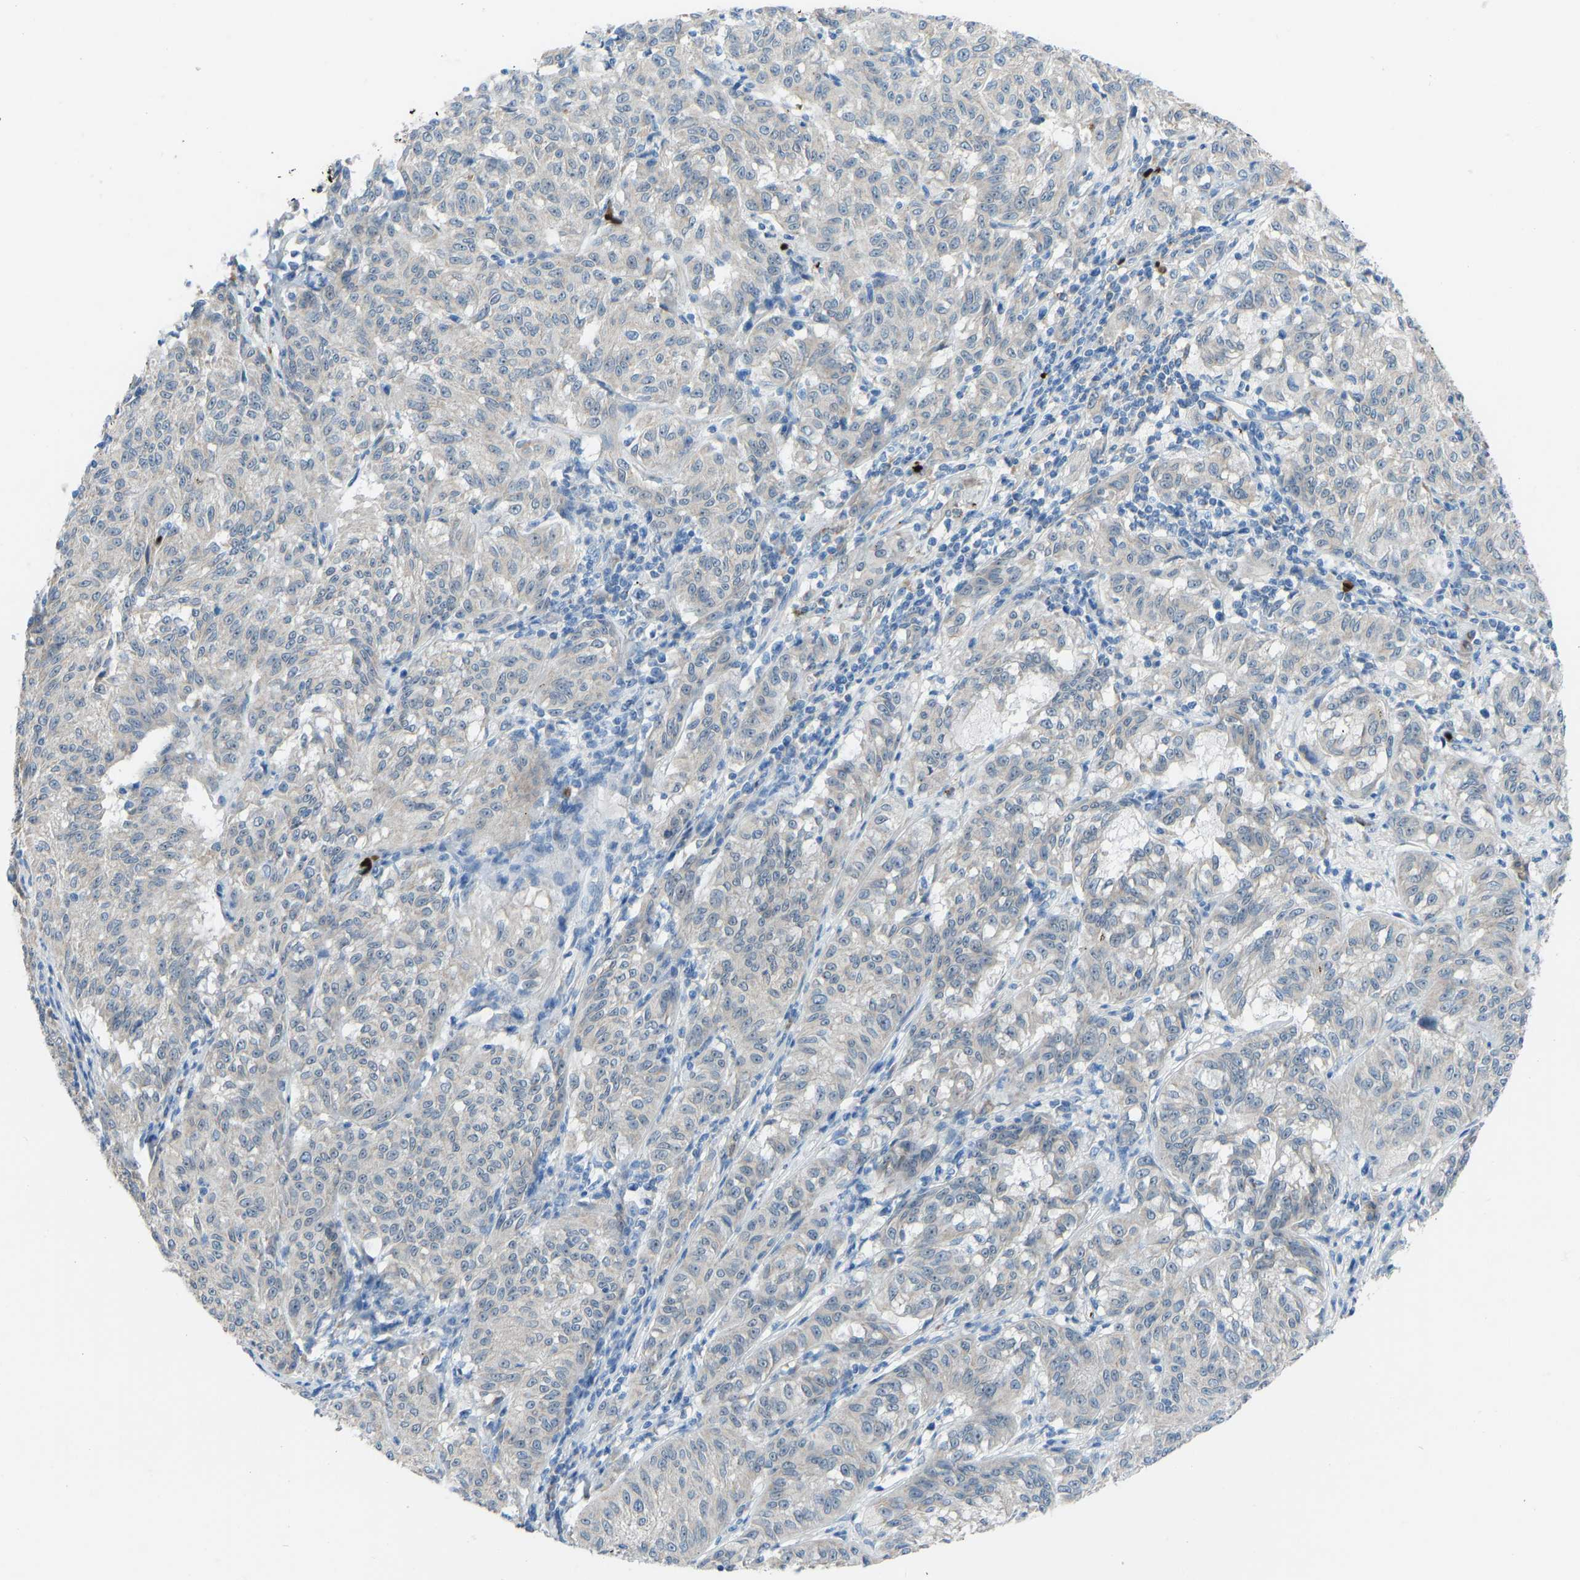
{"staining": {"intensity": "negative", "quantity": "none", "location": "none"}, "tissue": "melanoma", "cell_type": "Tumor cells", "image_type": "cancer", "snomed": [{"axis": "morphology", "description": "Malignant melanoma, NOS"}, {"axis": "topography", "description": "Skin"}], "caption": "A high-resolution image shows immunohistochemistry staining of malignant melanoma, which shows no significant positivity in tumor cells. (Stains: DAB immunohistochemistry with hematoxylin counter stain, Microscopy: brightfield microscopy at high magnification).", "gene": "PIGS", "patient": {"sex": "female", "age": 72}}